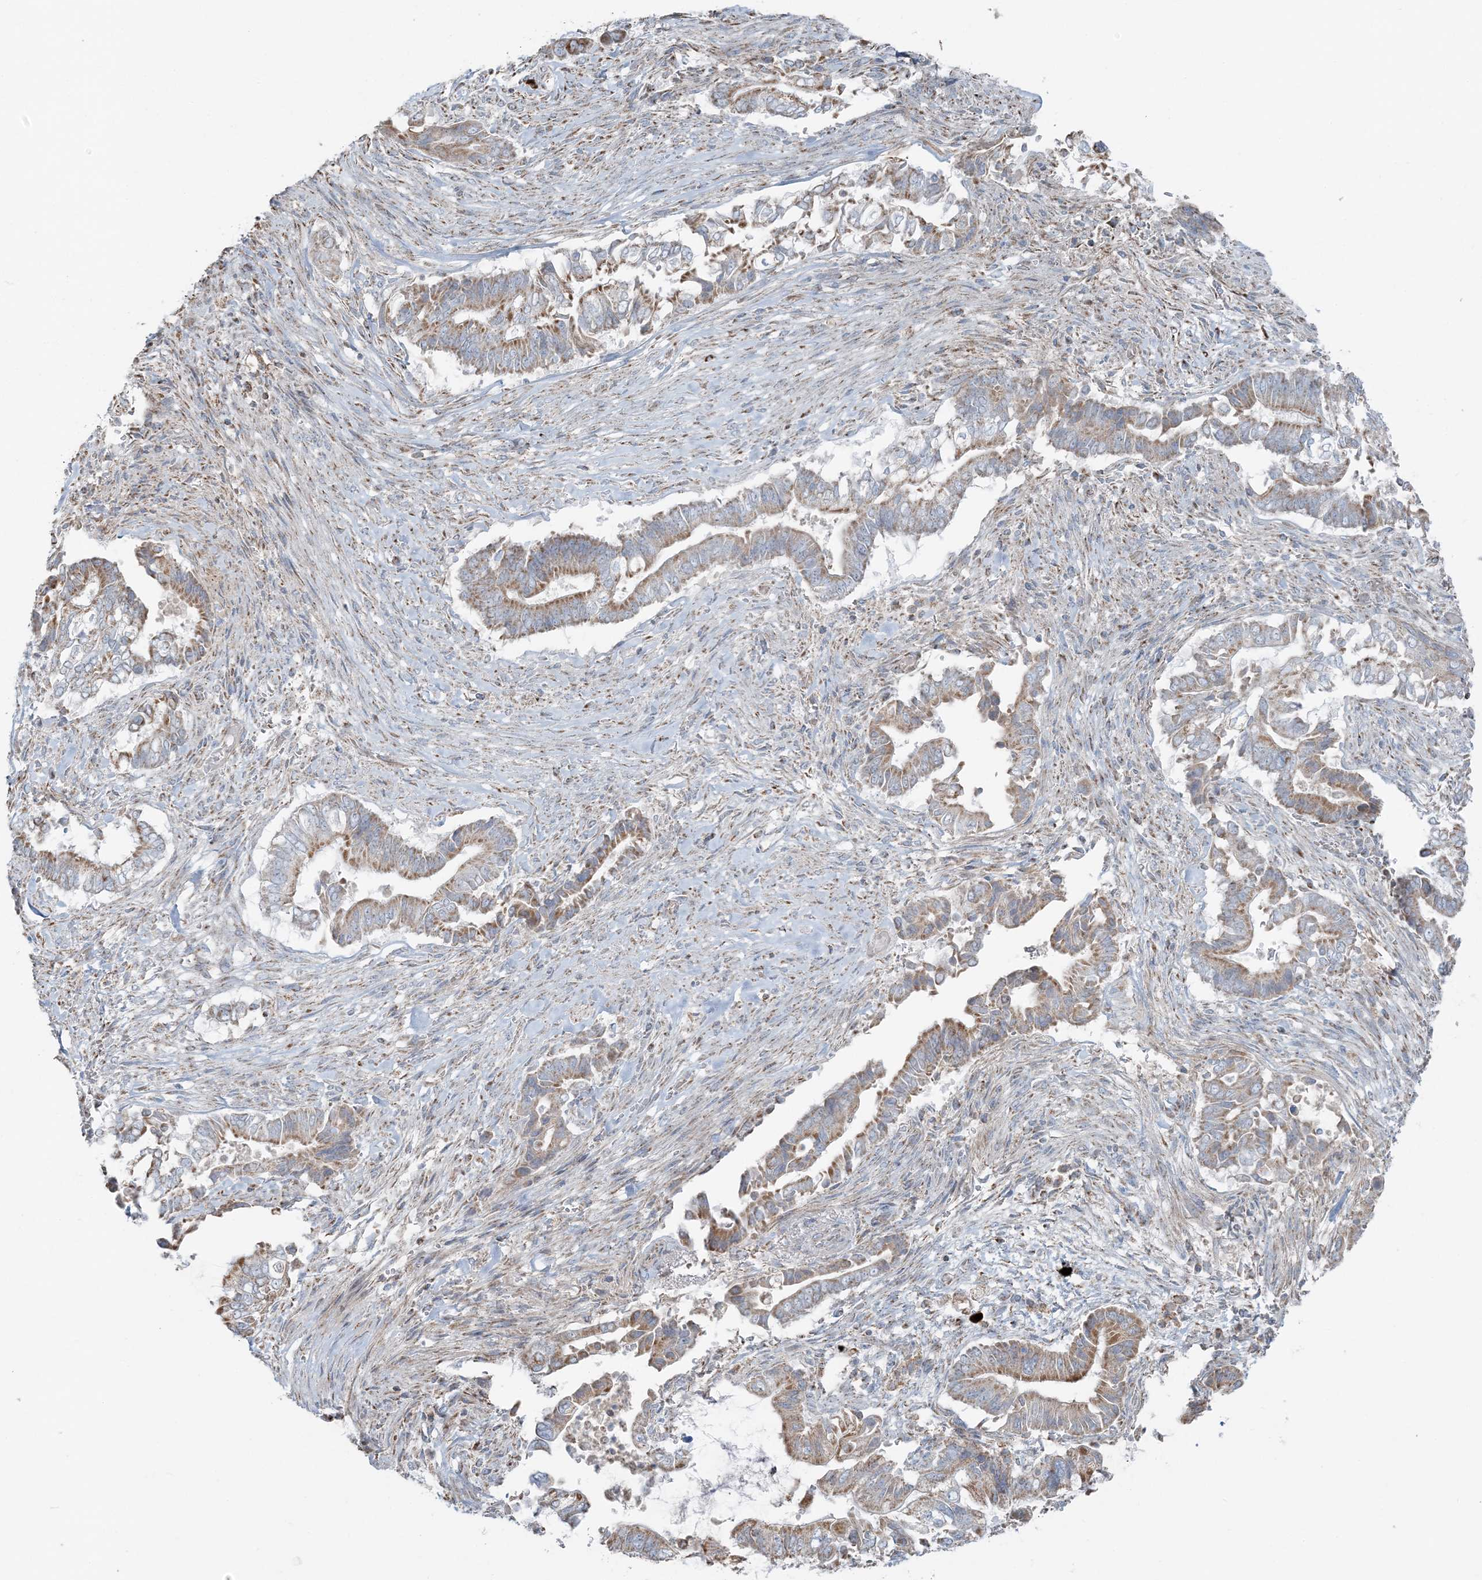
{"staining": {"intensity": "moderate", "quantity": ">75%", "location": "cytoplasmic/membranous"}, "tissue": "pancreatic cancer", "cell_type": "Tumor cells", "image_type": "cancer", "snomed": [{"axis": "morphology", "description": "Adenocarcinoma, NOS"}, {"axis": "topography", "description": "Pancreas"}], "caption": "Approximately >75% of tumor cells in human pancreatic cancer display moderate cytoplasmic/membranous protein staining as visualized by brown immunohistochemical staining.", "gene": "SLC22A16", "patient": {"sex": "male", "age": 68}}